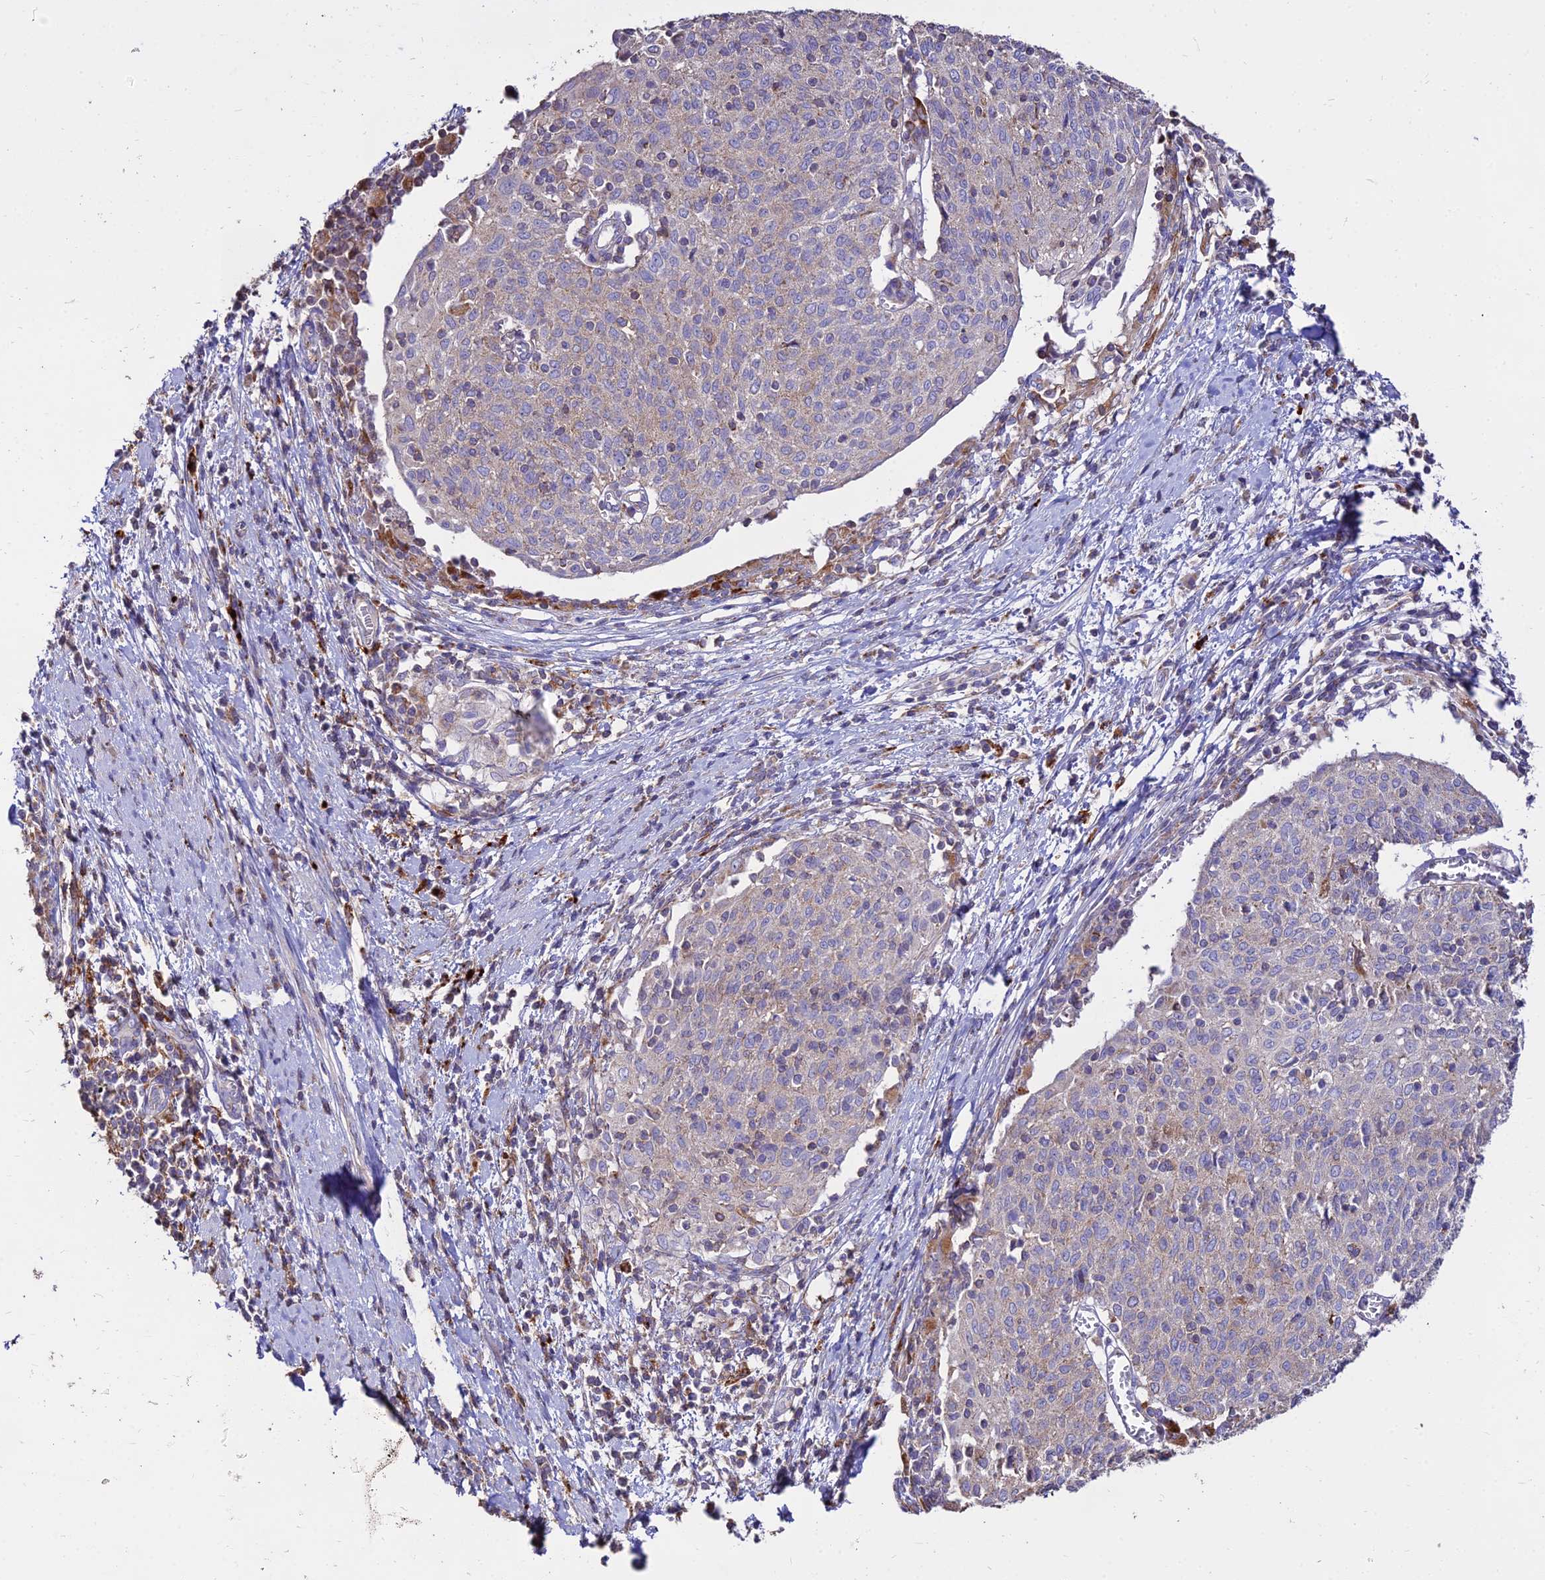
{"staining": {"intensity": "weak", "quantity": "<25%", "location": "cytoplasmic/membranous"}, "tissue": "cervical cancer", "cell_type": "Tumor cells", "image_type": "cancer", "snomed": [{"axis": "morphology", "description": "Squamous cell carcinoma, NOS"}, {"axis": "topography", "description": "Cervix"}], "caption": "The micrograph displays no significant positivity in tumor cells of cervical squamous cell carcinoma.", "gene": "PNLIPRP3", "patient": {"sex": "female", "age": 52}}